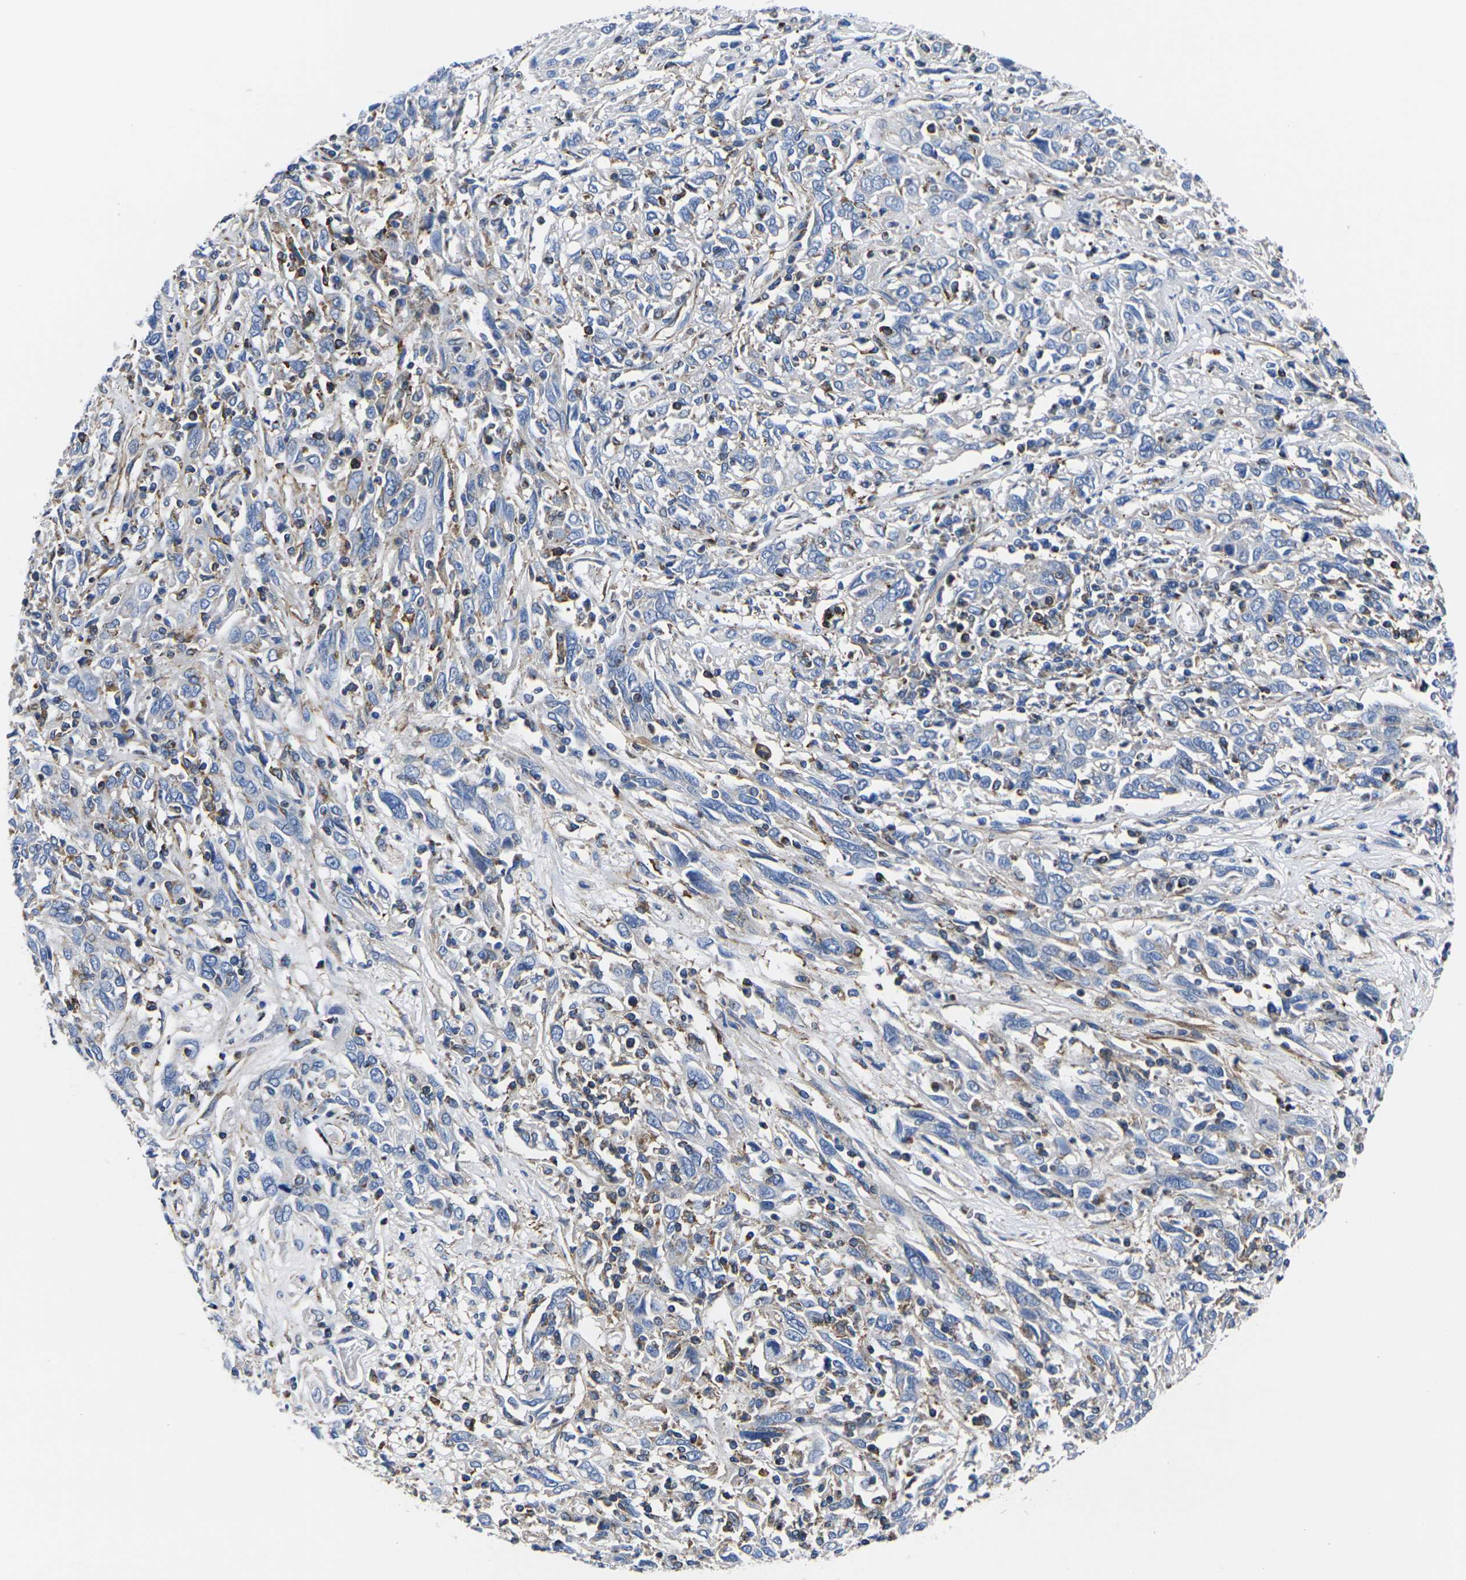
{"staining": {"intensity": "negative", "quantity": "none", "location": "none"}, "tissue": "cervical cancer", "cell_type": "Tumor cells", "image_type": "cancer", "snomed": [{"axis": "morphology", "description": "Squamous cell carcinoma, NOS"}, {"axis": "topography", "description": "Cervix"}], "caption": "DAB immunohistochemical staining of cervical cancer (squamous cell carcinoma) exhibits no significant staining in tumor cells.", "gene": "GPR4", "patient": {"sex": "female", "age": 46}}